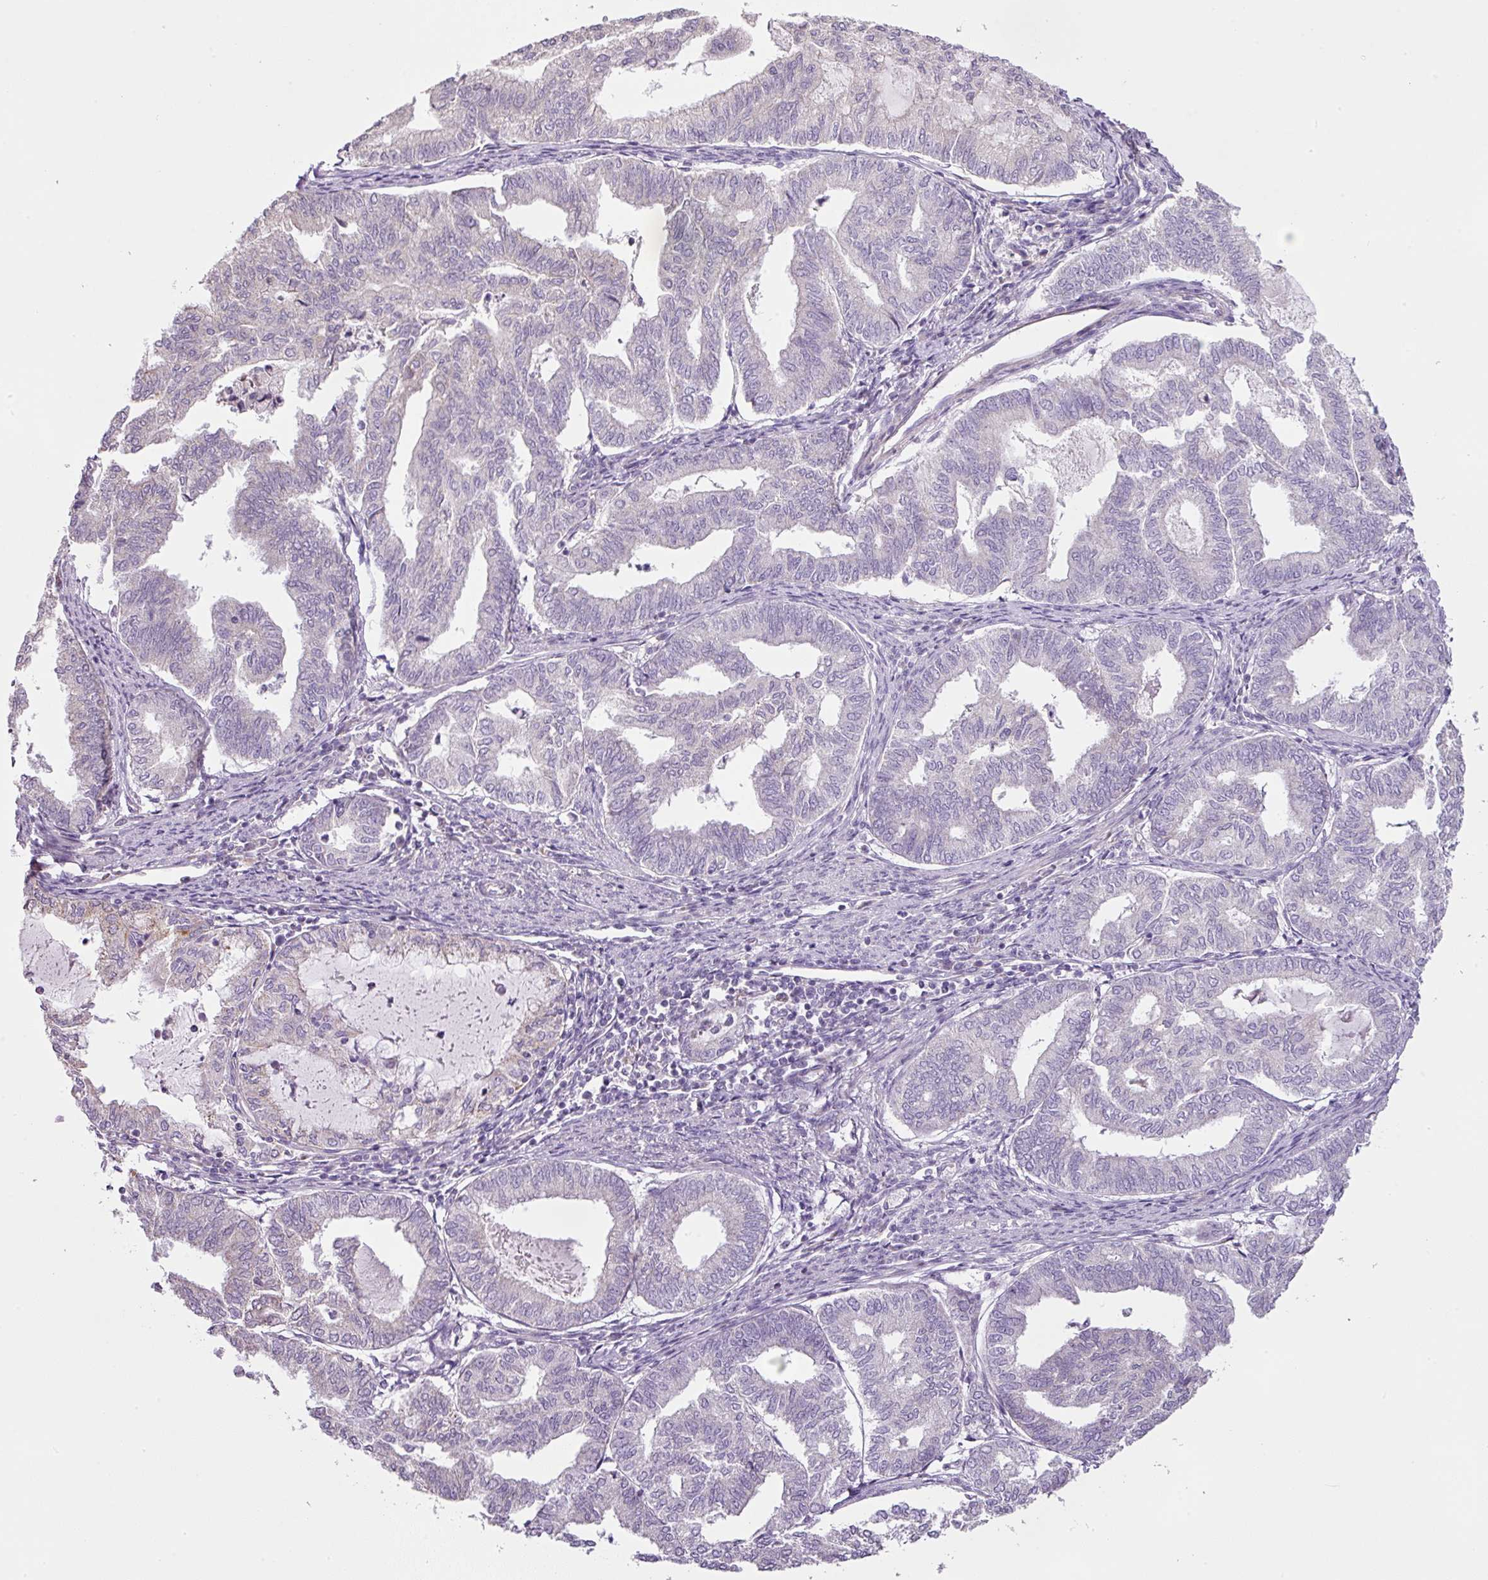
{"staining": {"intensity": "negative", "quantity": "none", "location": "none"}, "tissue": "endometrial cancer", "cell_type": "Tumor cells", "image_type": "cancer", "snomed": [{"axis": "morphology", "description": "Adenocarcinoma, NOS"}, {"axis": "topography", "description": "Endometrium"}], "caption": "There is no significant positivity in tumor cells of endometrial cancer (adenocarcinoma).", "gene": "KPNA5", "patient": {"sex": "female", "age": 79}}